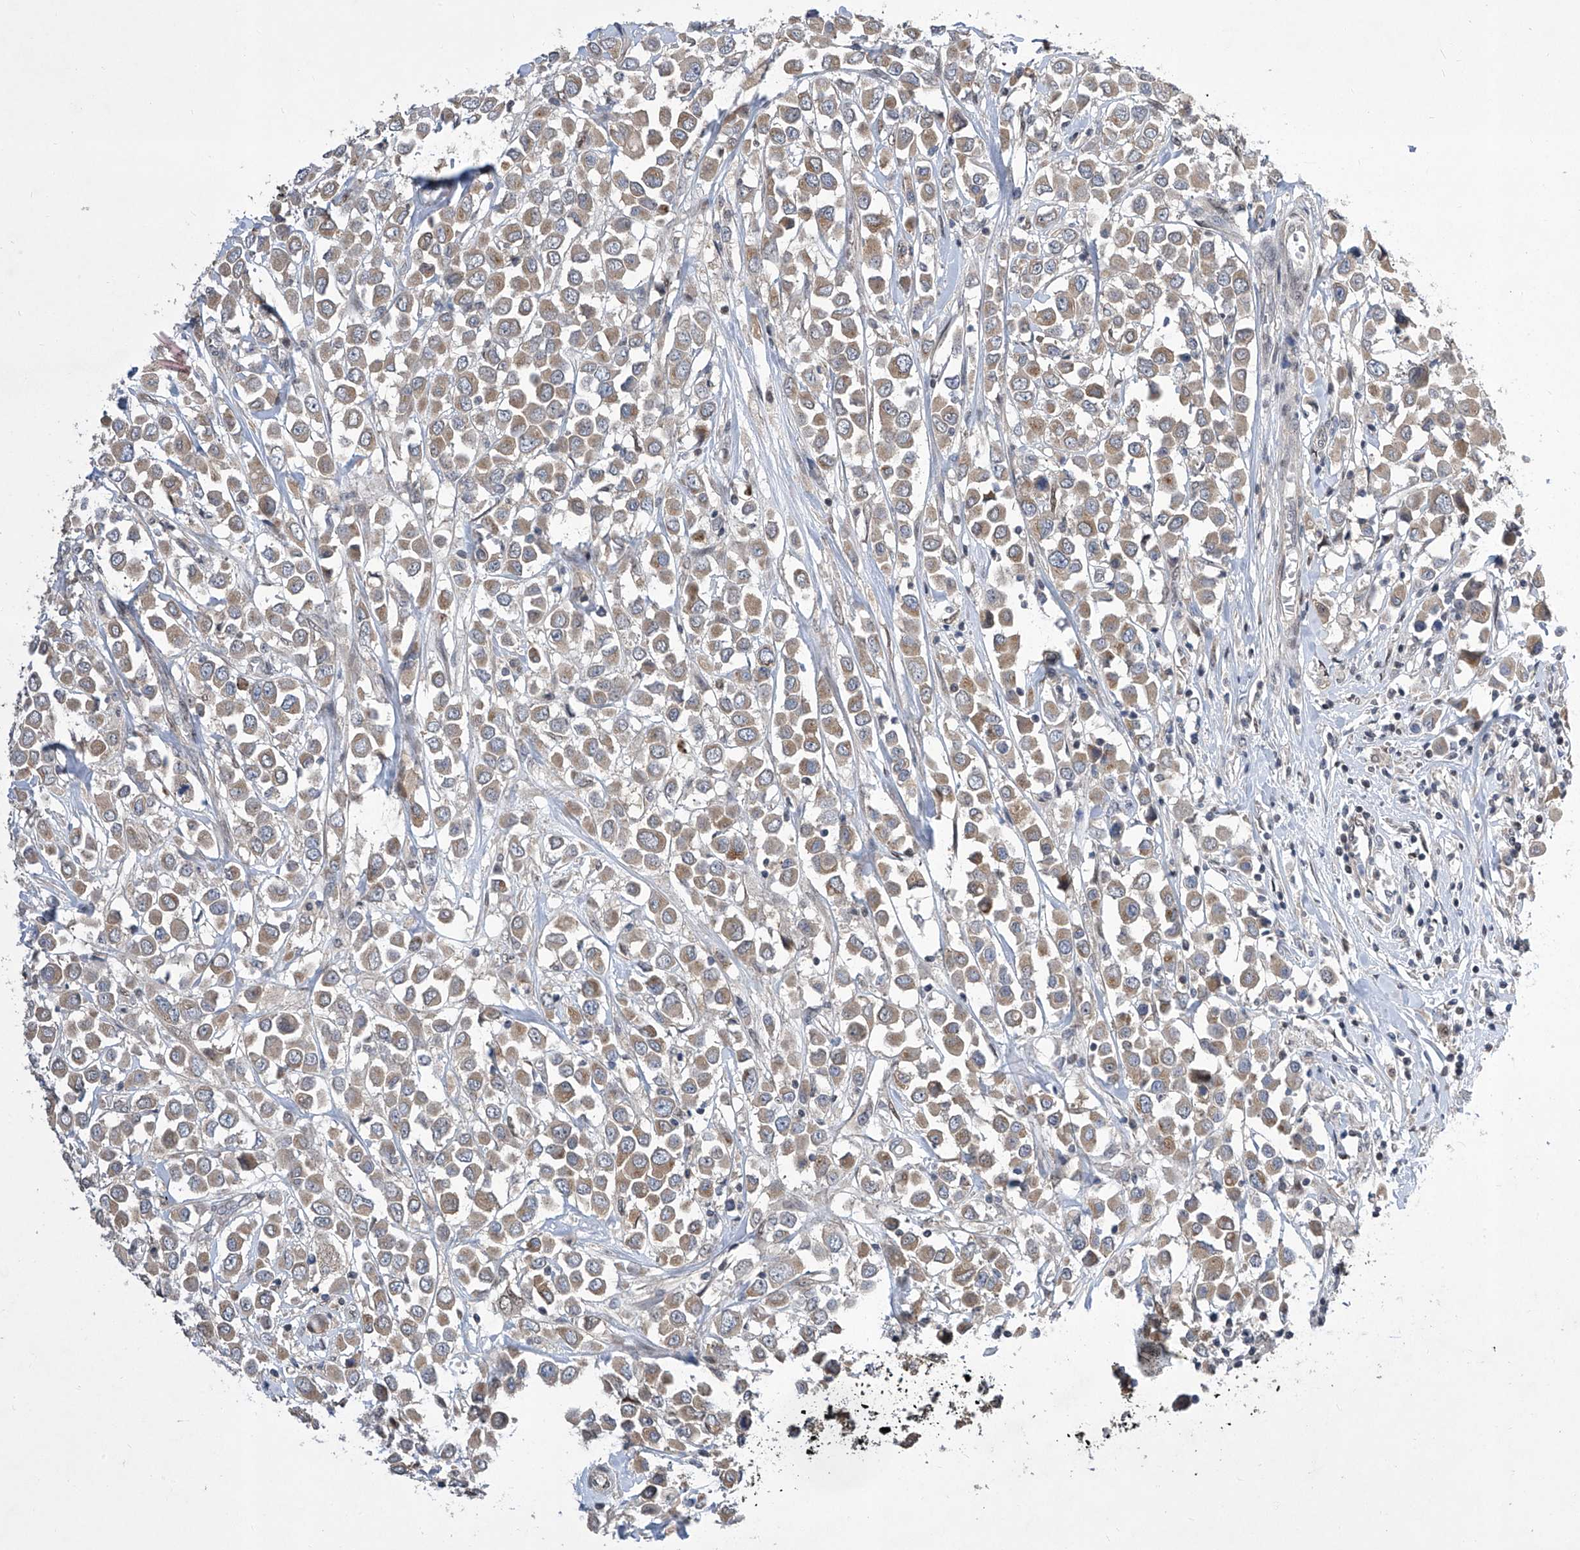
{"staining": {"intensity": "moderate", "quantity": ">75%", "location": "cytoplasmic/membranous"}, "tissue": "breast cancer", "cell_type": "Tumor cells", "image_type": "cancer", "snomed": [{"axis": "morphology", "description": "Duct carcinoma"}, {"axis": "topography", "description": "Breast"}], "caption": "Immunohistochemical staining of intraductal carcinoma (breast) exhibits medium levels of moderate cytoplasmic/membranous protein staining in about >75% of tumor cells.", "gene": "CETN2", "patient": {"sex": "female", "age": 61}}